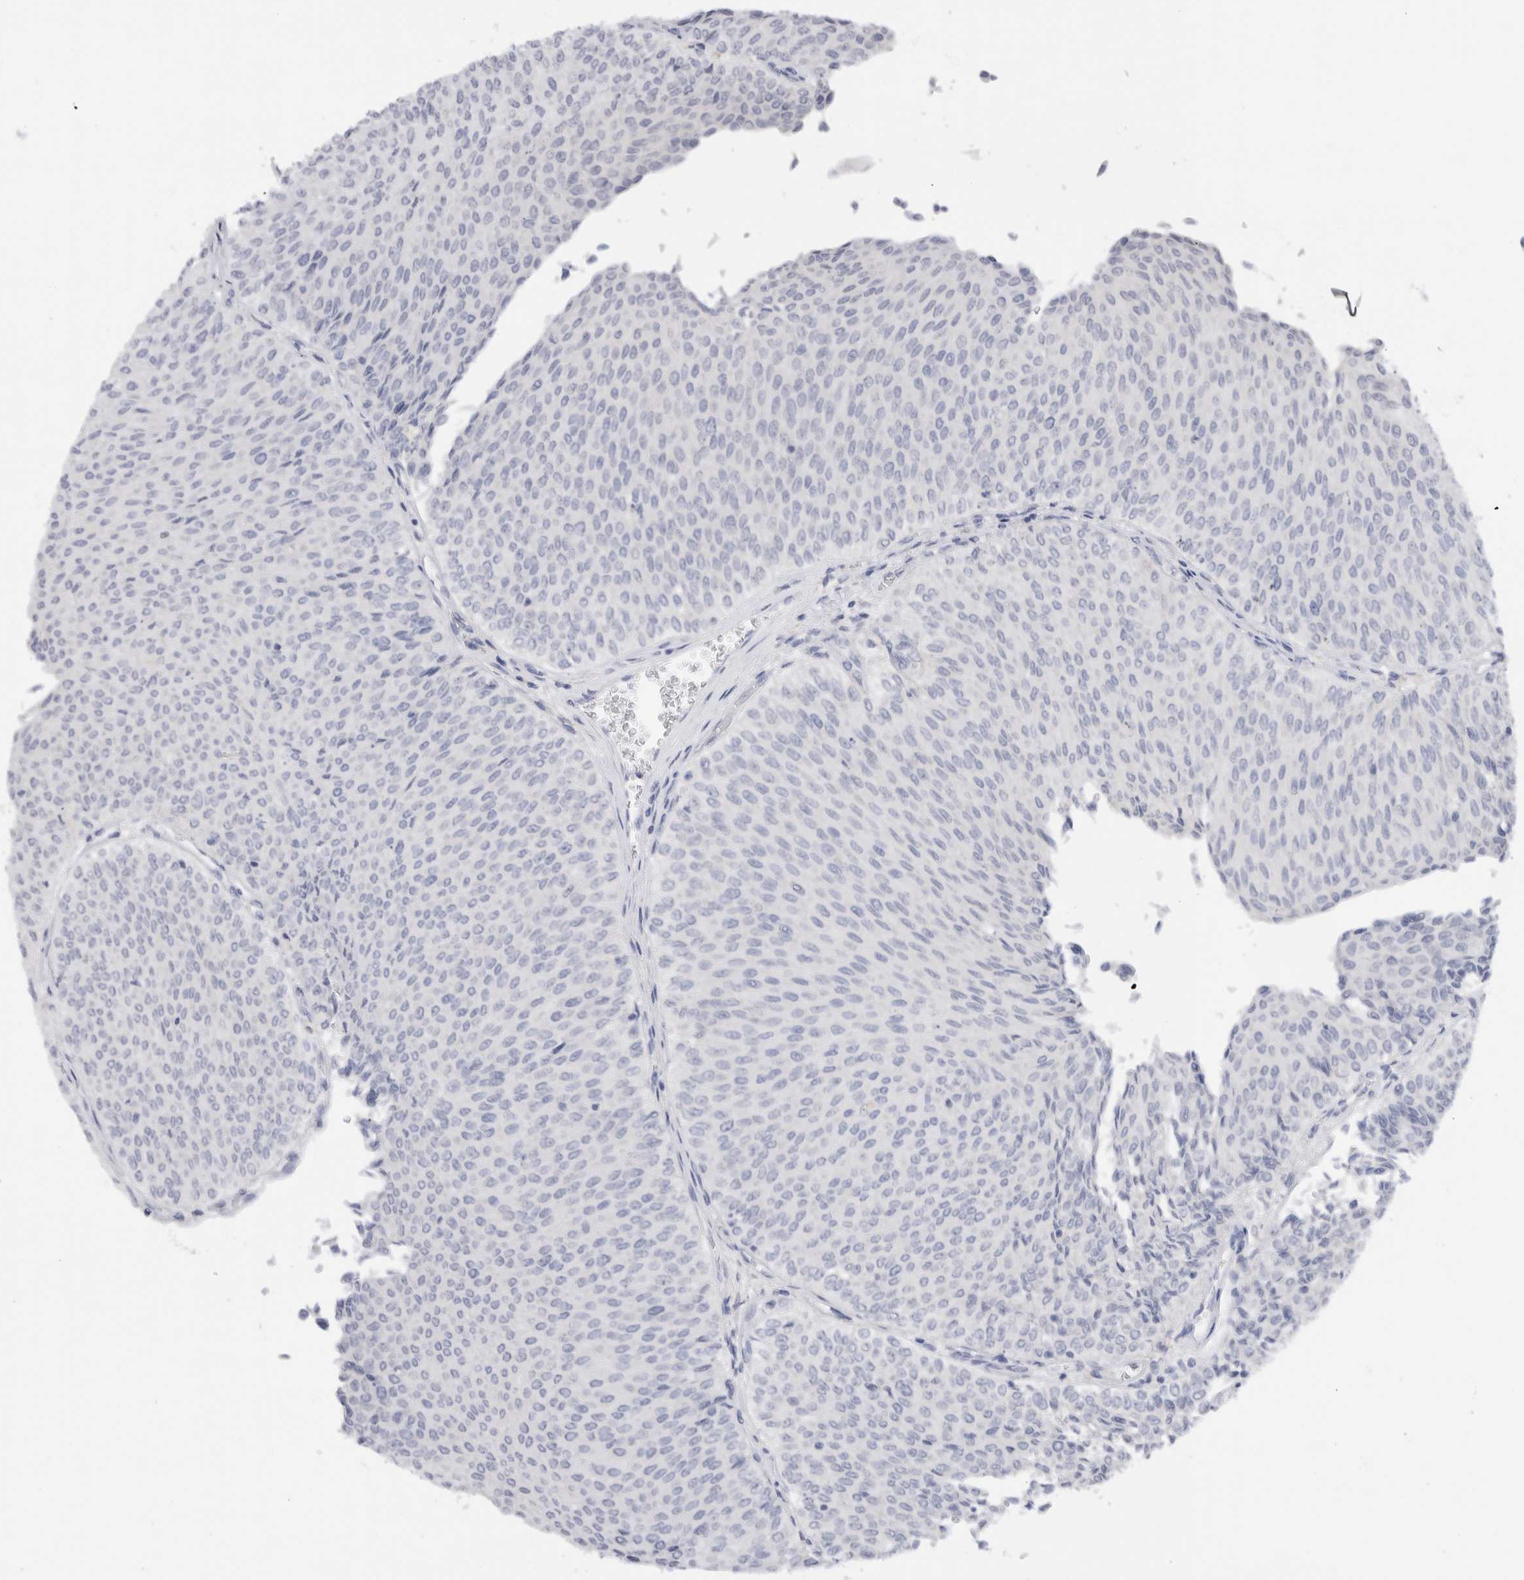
{"staining": {"intensity": "negative", "quantity": "none", "location": "none"}, "tissue": "urothelial cancer", "cell_type": "Tumor cells", "image_type": "cancer", "snomed": [{"axis": "morphology", "description": "Urothelial carcinoma, Low grade"}, {"axis": "topography", "description": "Urinary bladder"}], "caption": "Protein analysis of low-grade urothelial carcinoma reveals no significant expression in tumor cells.", "gene": "ADAM30", "patient": {"sex": "male", "age": 78}}